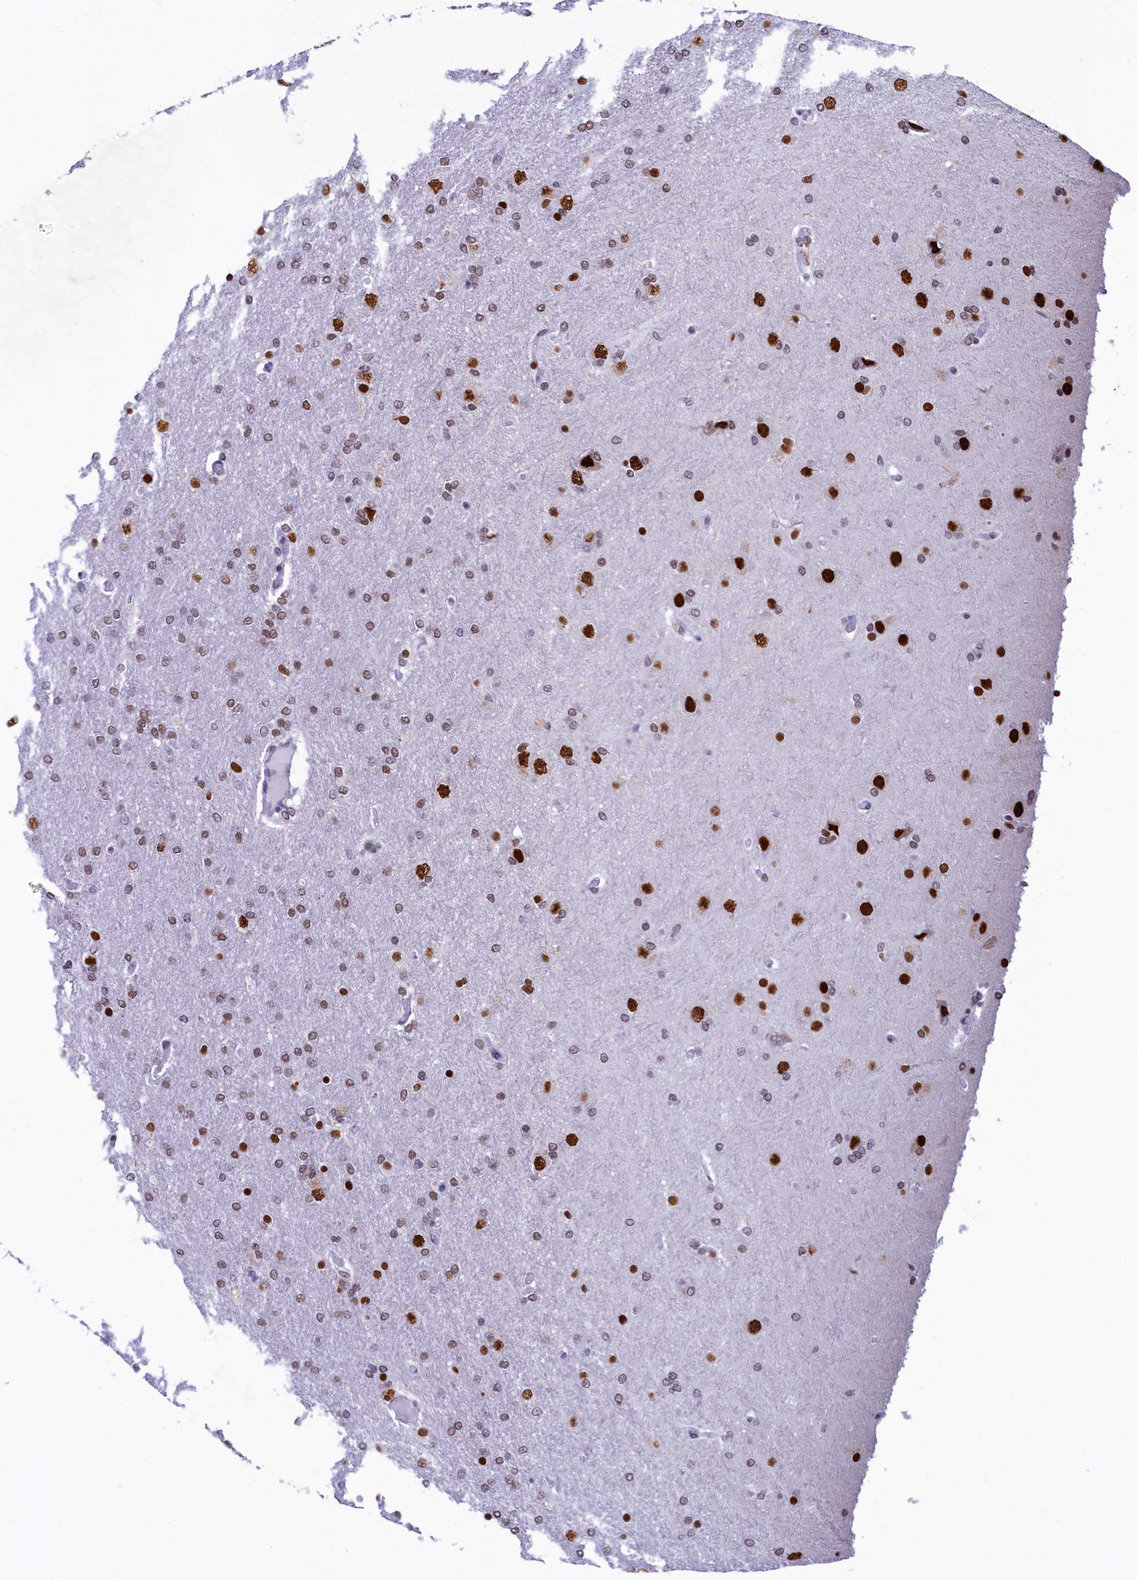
{"staining": {"intensity": "moderate", "quantity": ">75%", "location": "nuclear"}, "tissue": "glioma", "cell_type": "Tumor cells", "image_type": "cancer", "snomed": [{"axis": "morphology", "description": "Glioma, malignant, High grade"}, {"axis": "topography", "description": "Brain"}], "caption": "High-grade glioma (malignant) stained with a brown dye reveals moderate nuclear positive expression in approximately >75% of tumor cells.", "gene": "SUGP2", "patient": {"sex": "male", "age": 72}}